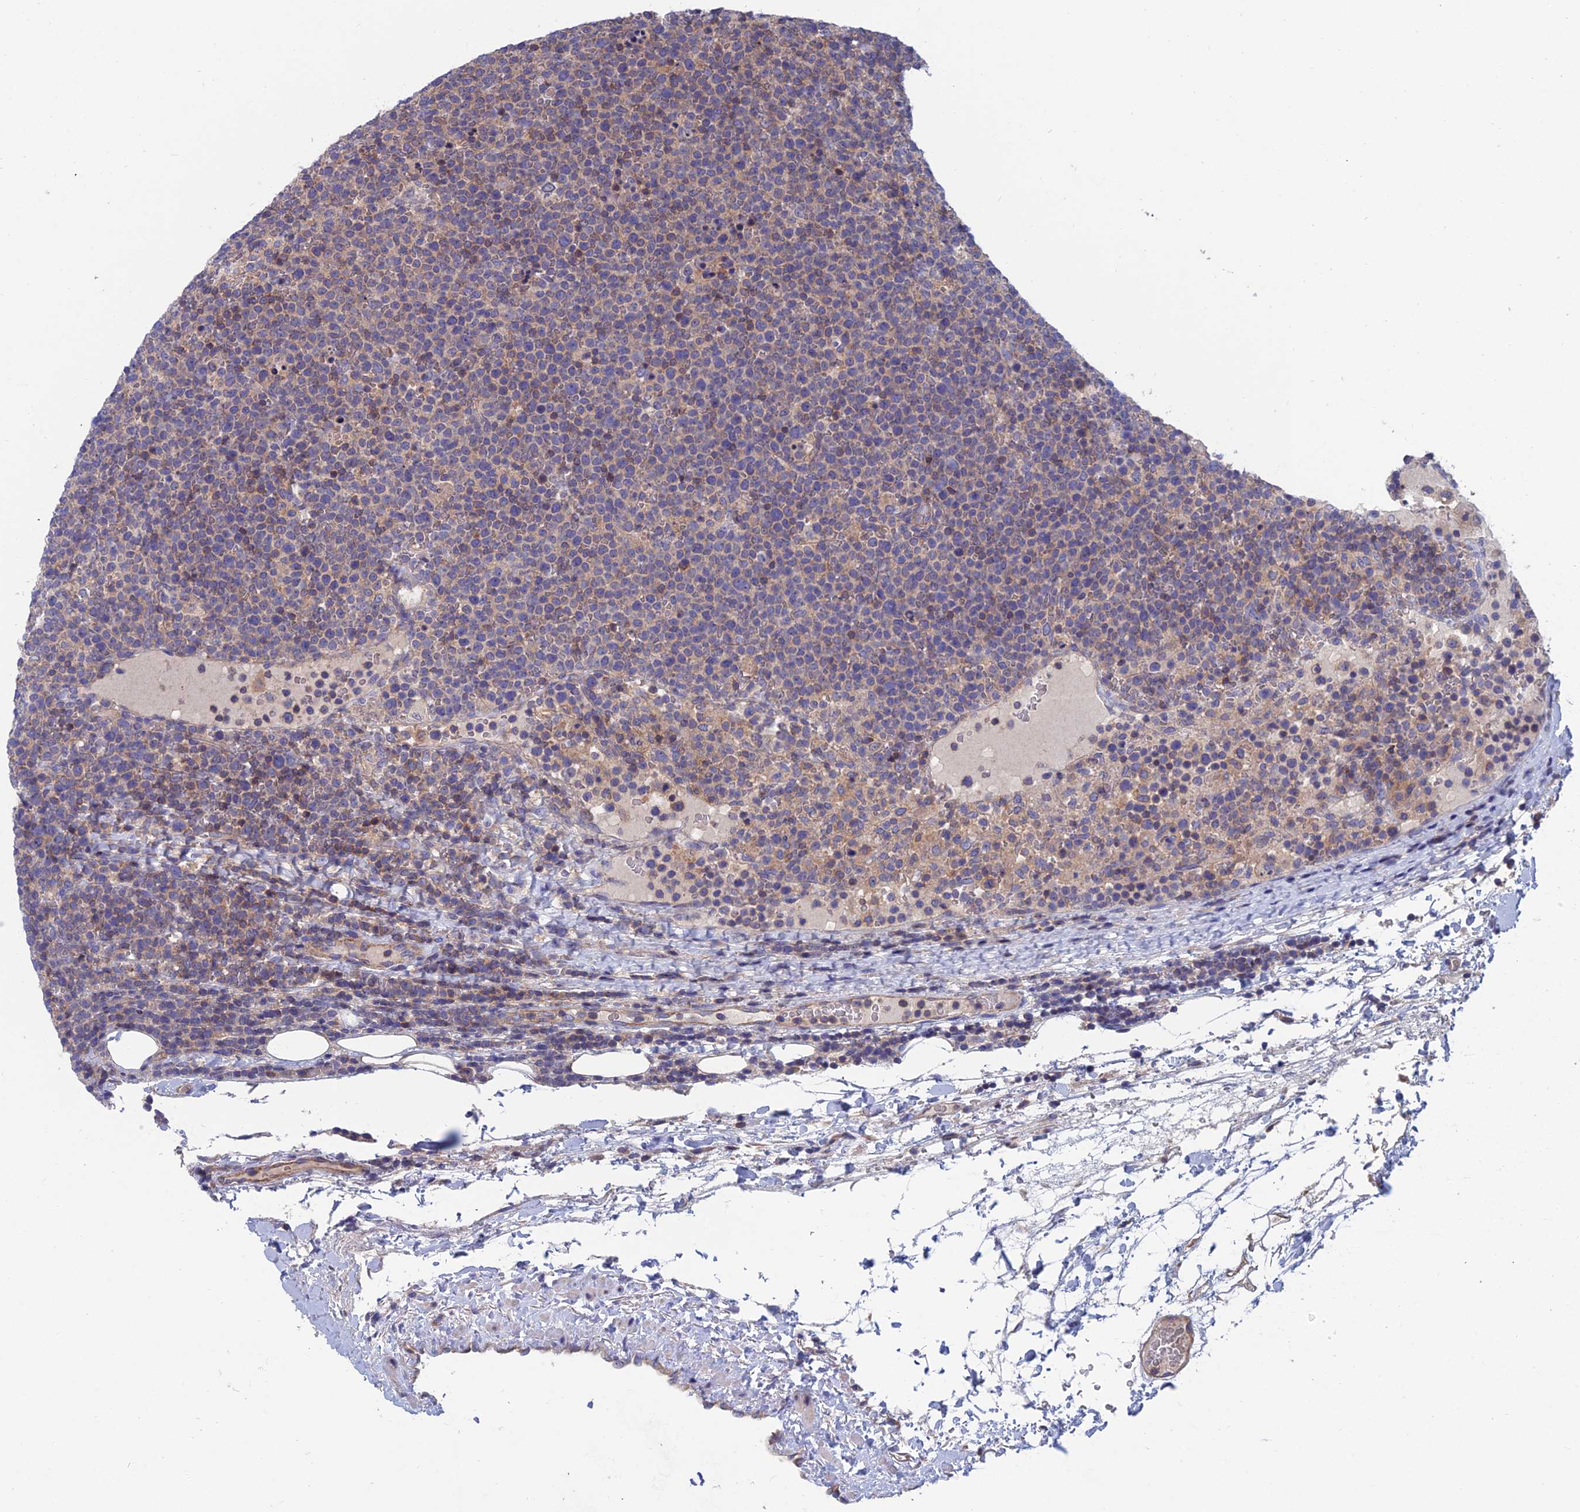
{"staining": {"intensity": "negative", "quantity": "none", "location": "none"}, "tissue": "lymphoma", "cell_type": "Tumor cells", "image_type": "cancer", "snomed": [{"axis": "morphology", "description": "Malignant lymphoma, non-Hodgkin's type, High grade"}, {"axis": "topography", "description": "Lymph node"}], "caption": "The immunohistochemistry (IHC) histopathology image has no significant positivity in tumor cells of lymphoma tissue.", "gene": "USP37", "patient": {"sex": "male", "age": 61}}